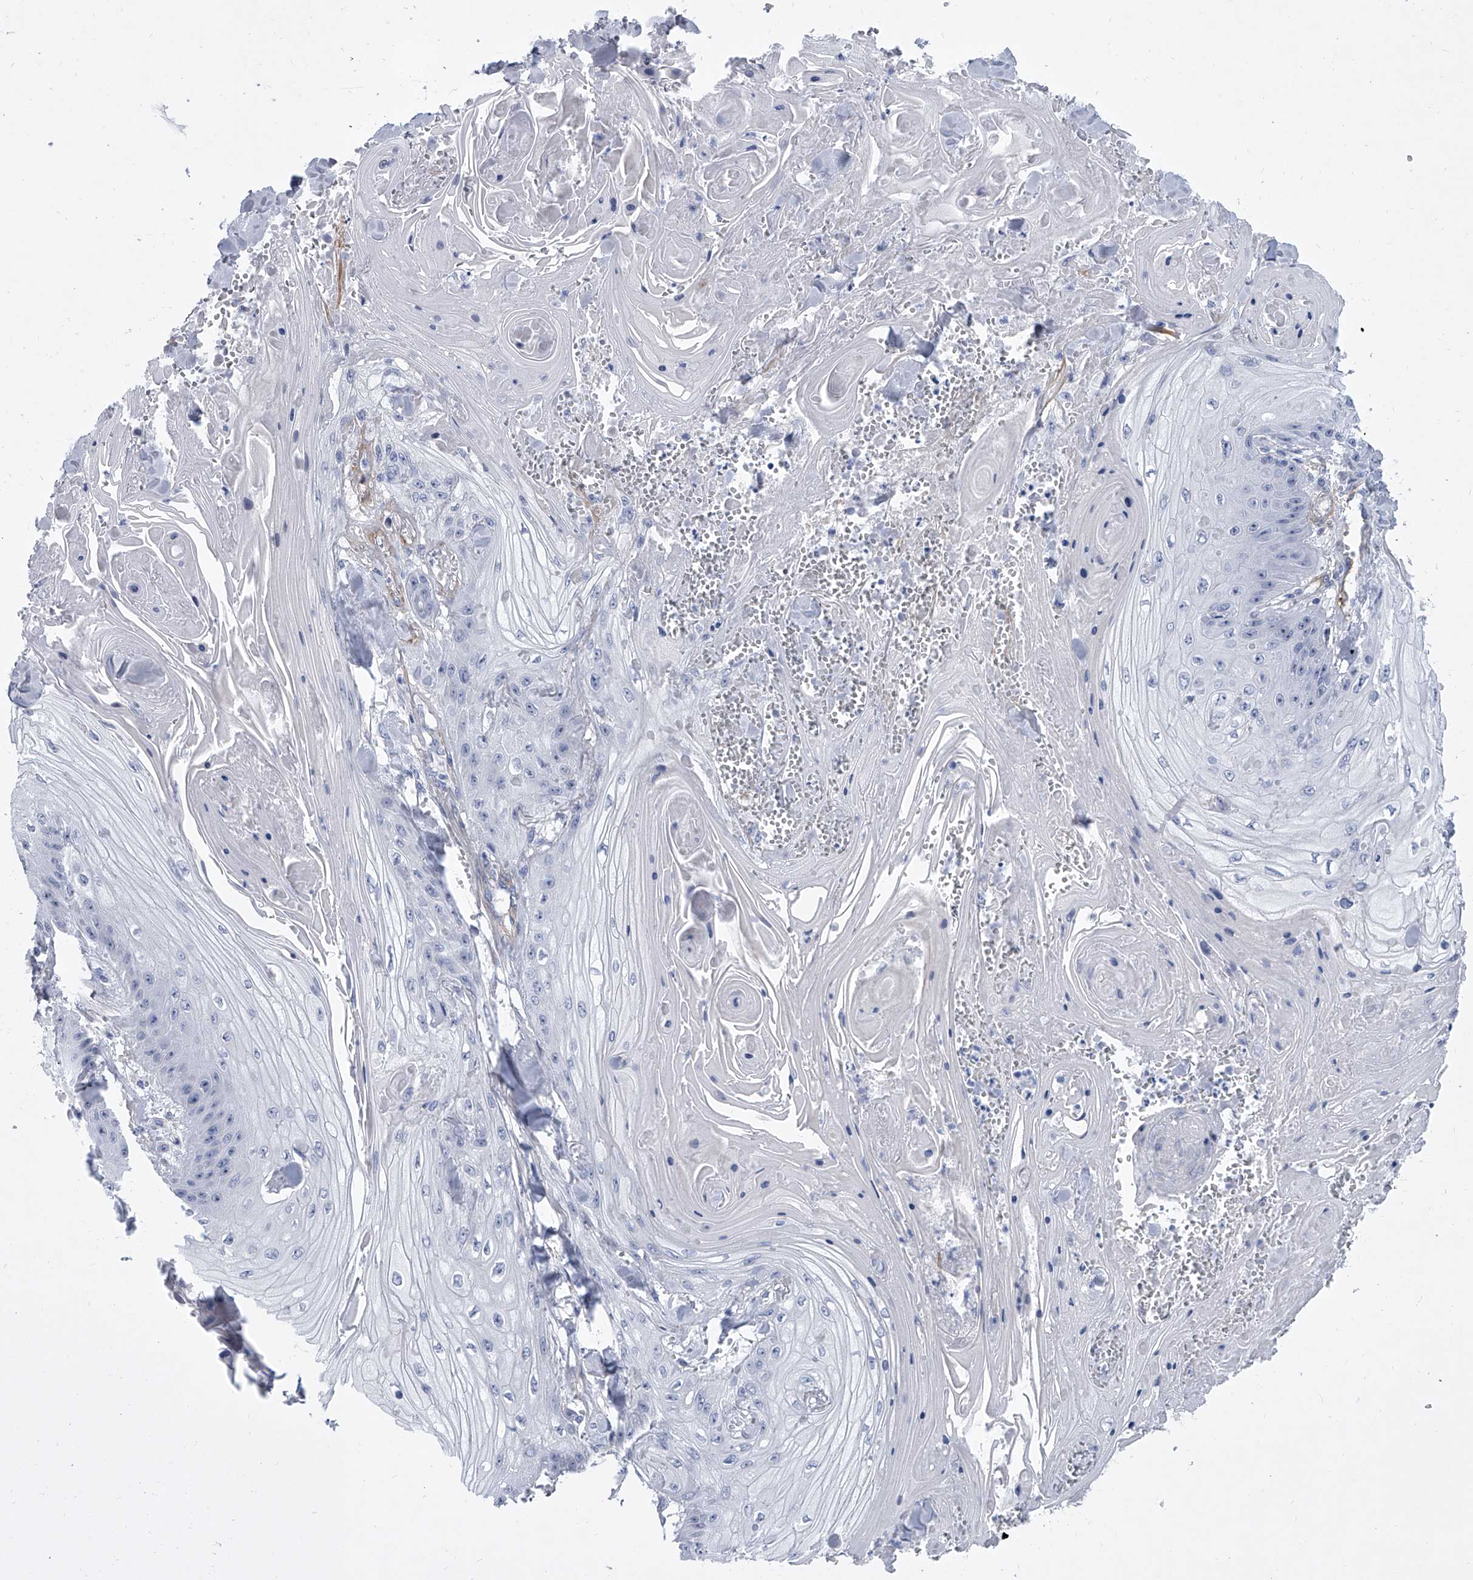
{"staining": {"intensity": "negative", "quantity": "none", "location": "none"}, "tissue": "skin cancer", "cell_type": "Tumor cells", "image_type": "cancer", "snomed": [{"axis": "morphology", "description": "Squamous cell carcinoma, NOS"}, {"axis": "topography", "description": "Skin"}], "caption": "DAB (3,3'-diaminobenzidine) immunohistochemical staining of skin cancer demonstrates no significant staining in tumor cells.", "gene": "ALG14", "patient": {"sex": "male", "age": 74}}